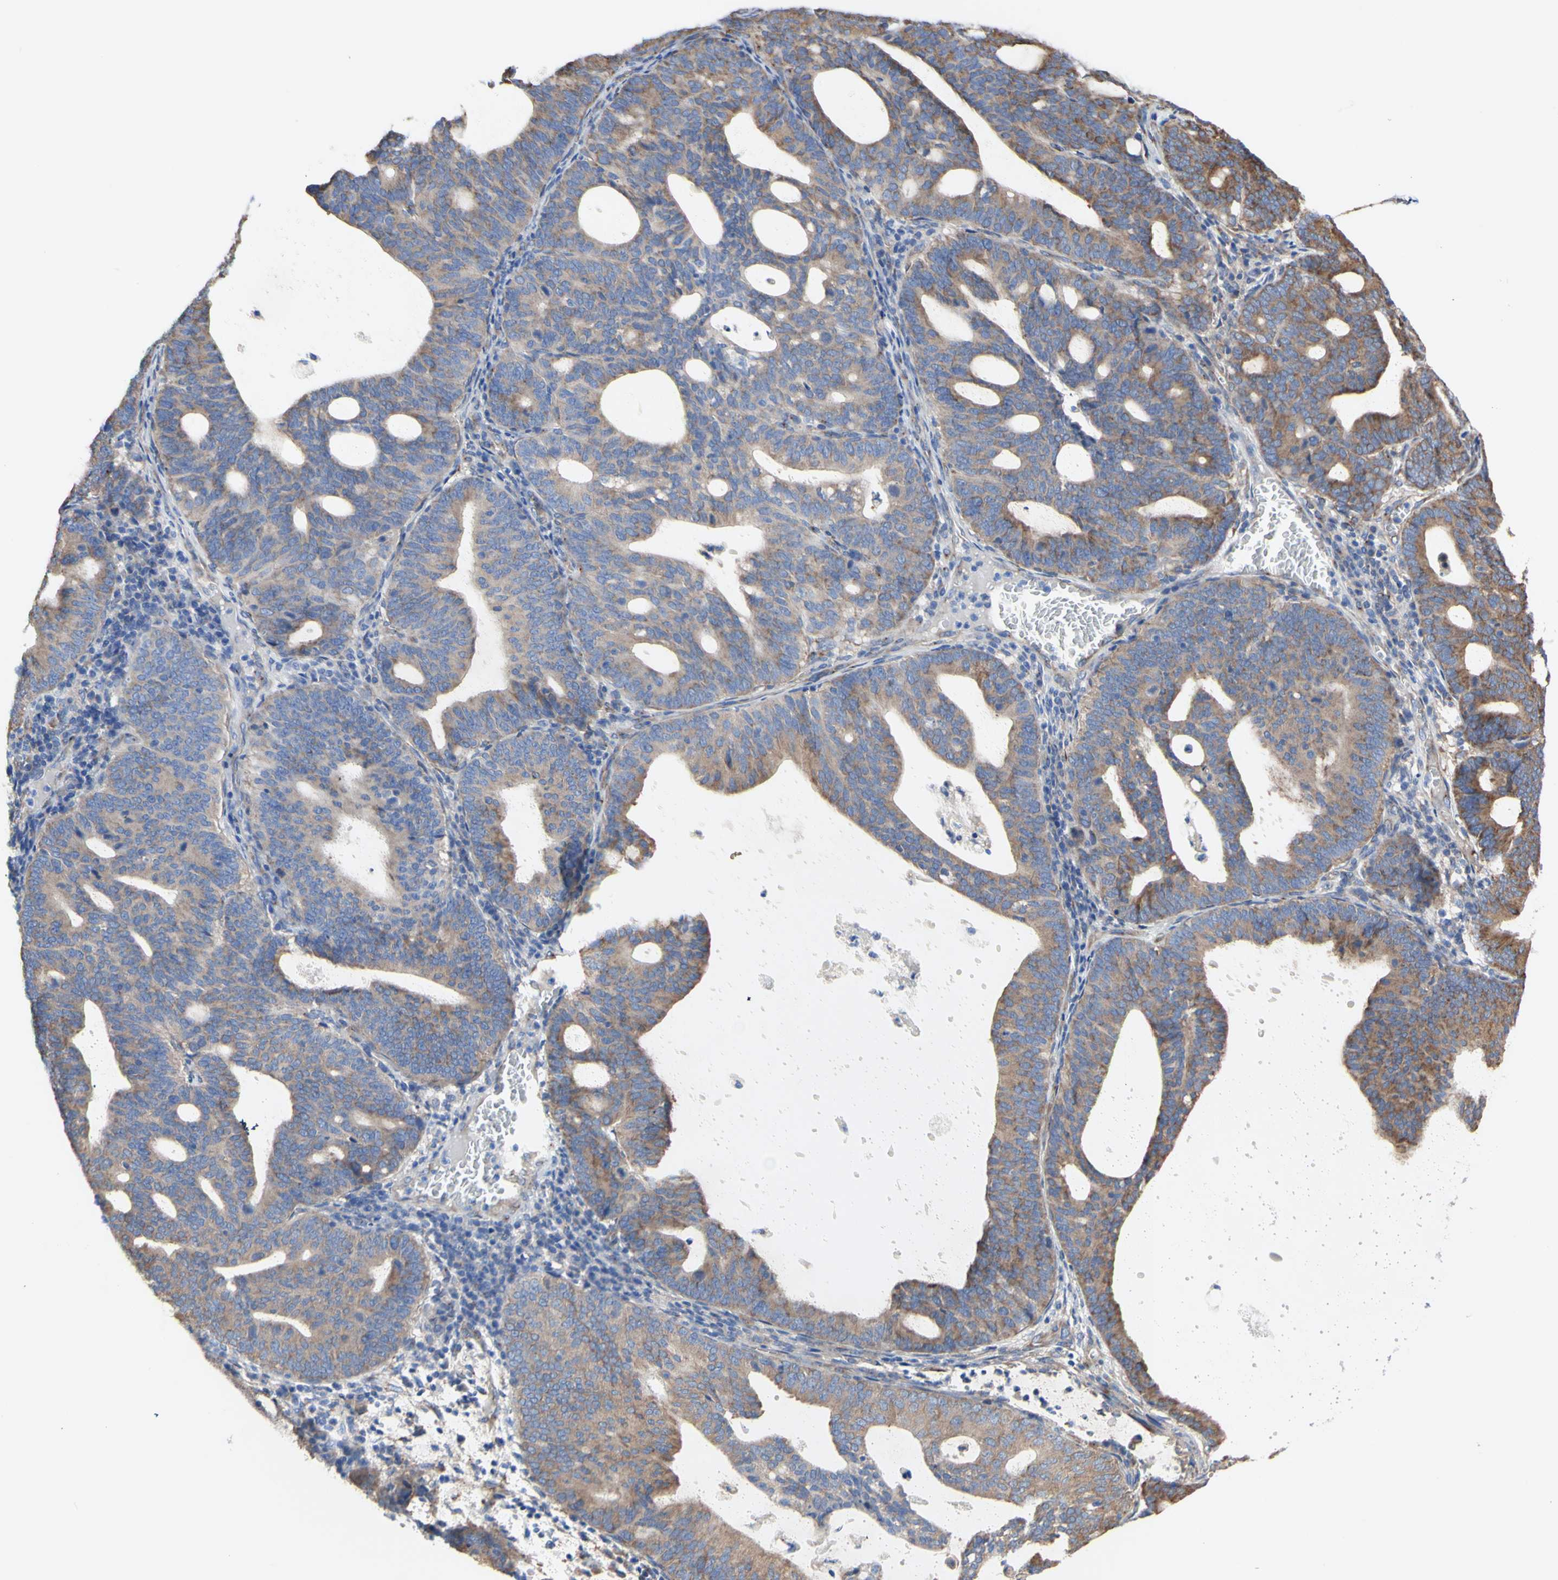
{"staining": {"intensity": "moderate", "quantity": ">75%", "location": "cytoplasmic/membranous"}, "tissue": "endometrial cancer", "cell_type": "Tumor cells", "image_type": "cancer", "snomed": [{"axis": "morphology", "description": "Adenocarcinoma, NOS"}, {"axis": "topography", "description": "Uterus"}], "caption": "A high-resolution photomicrograph shows immunohistochemistry staining of endometrial cancer, which reveals moderate cytoplasmic/membranous positivity in about >75% of tumor cells. (DAB IHC with brightfield microscopy, high magnification).", "gene": "LRIG3", "patient": {"sex": "female", "age": 83}}